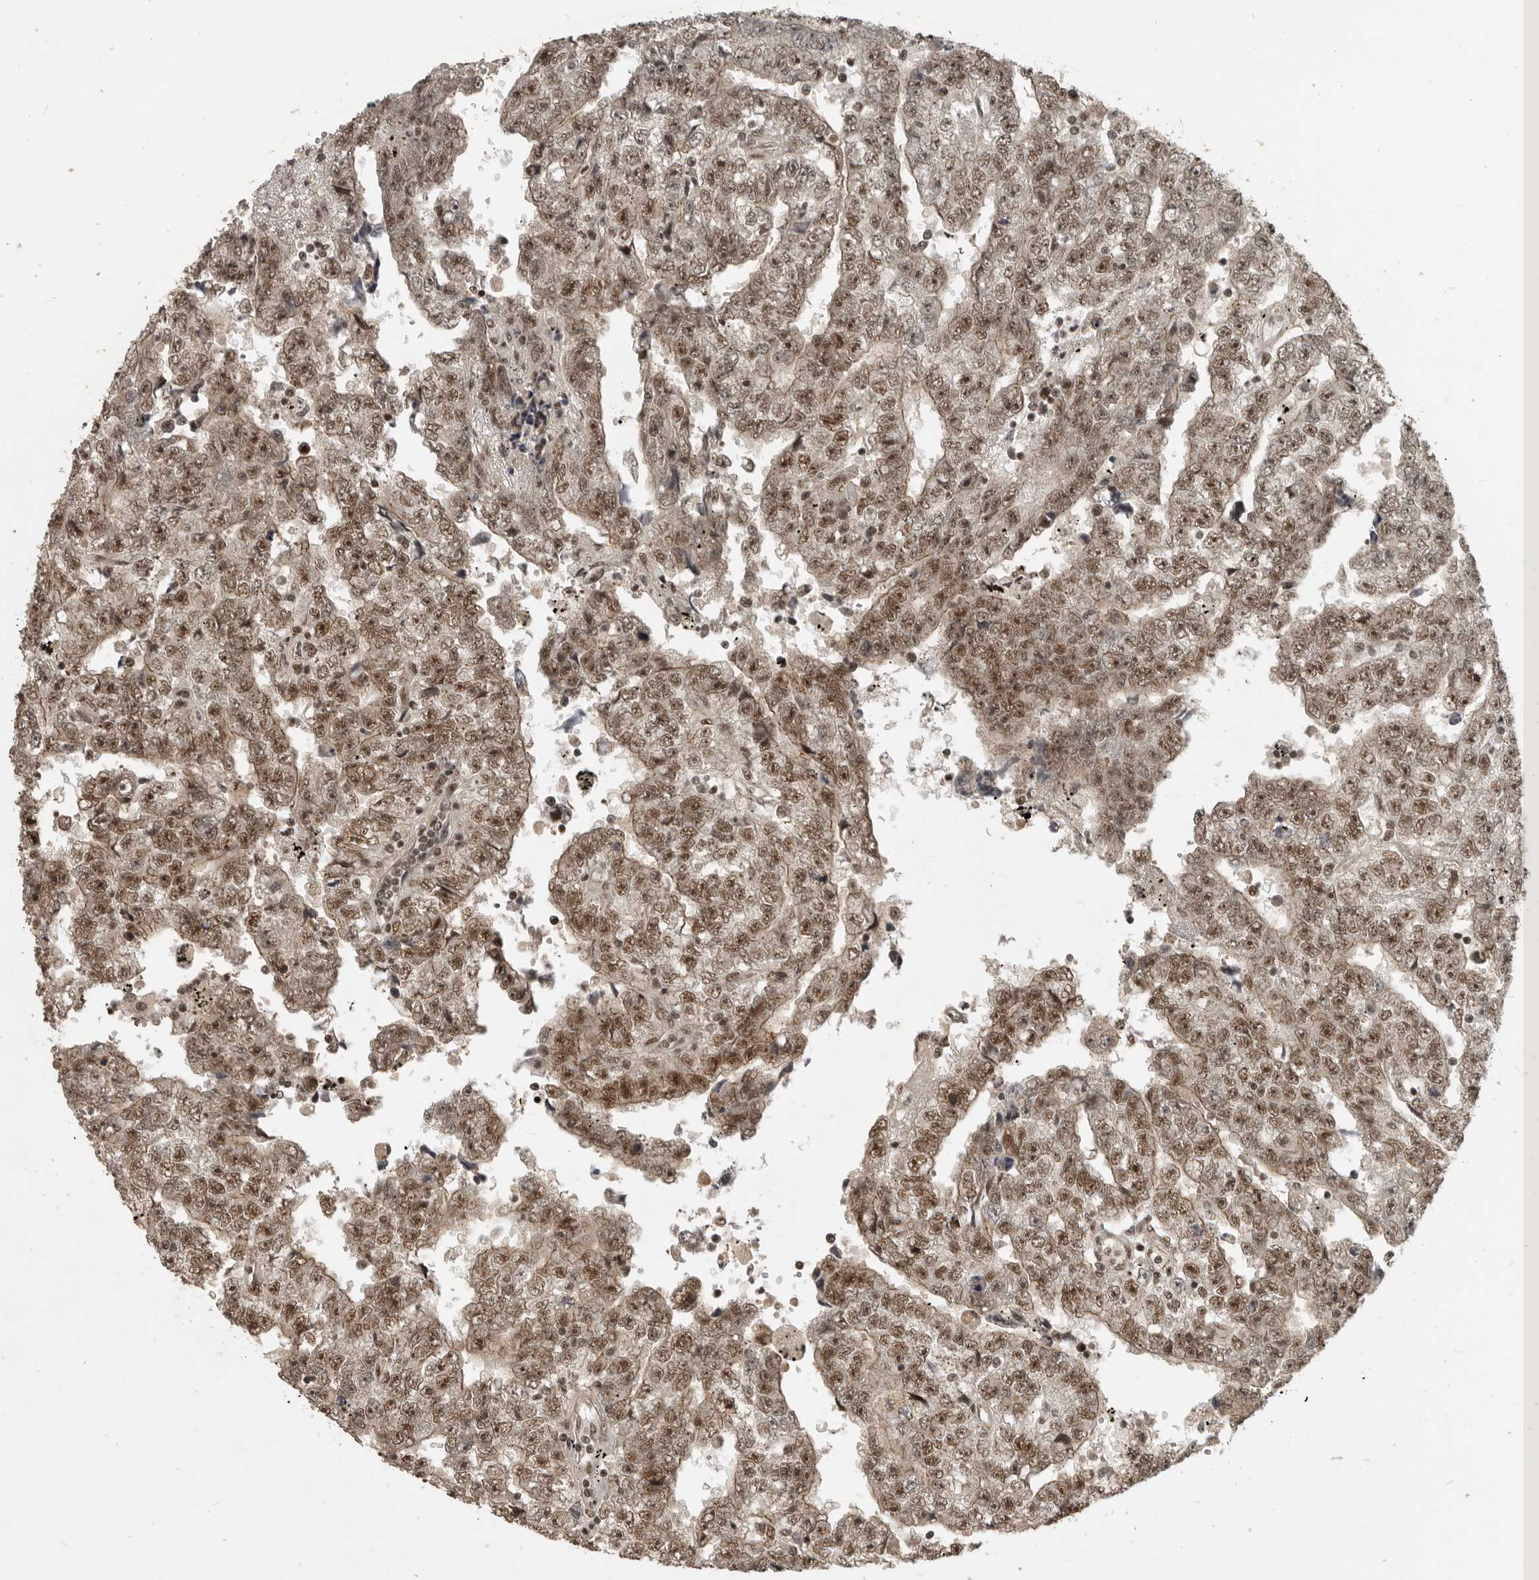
{"staining": {"intensity": "moderate", "quantity": ">75%", "location": "cytoplasmic/membranous,nuclear"}, "tissue": "testis cancer", "cell_type": "Tumor cells", "image_type": "cancer", "snomed": [{"axis": "morphology", "description": "Carcinoma, Embryonal, NOS"}, {"axis": "topography", "description": "Testis"}], "caption": "Immunohistochemical staining of human embryonal carcinoma (testis) demonstrates moderate cytoplasmic/membranous and nuclear protein expression in about >75% of tumor cells. (brown staining indicates protein expression, while blue staining denotes nuclei).", "gene": "CBLL1", "patient": {"sex": "male", "age": 25}}